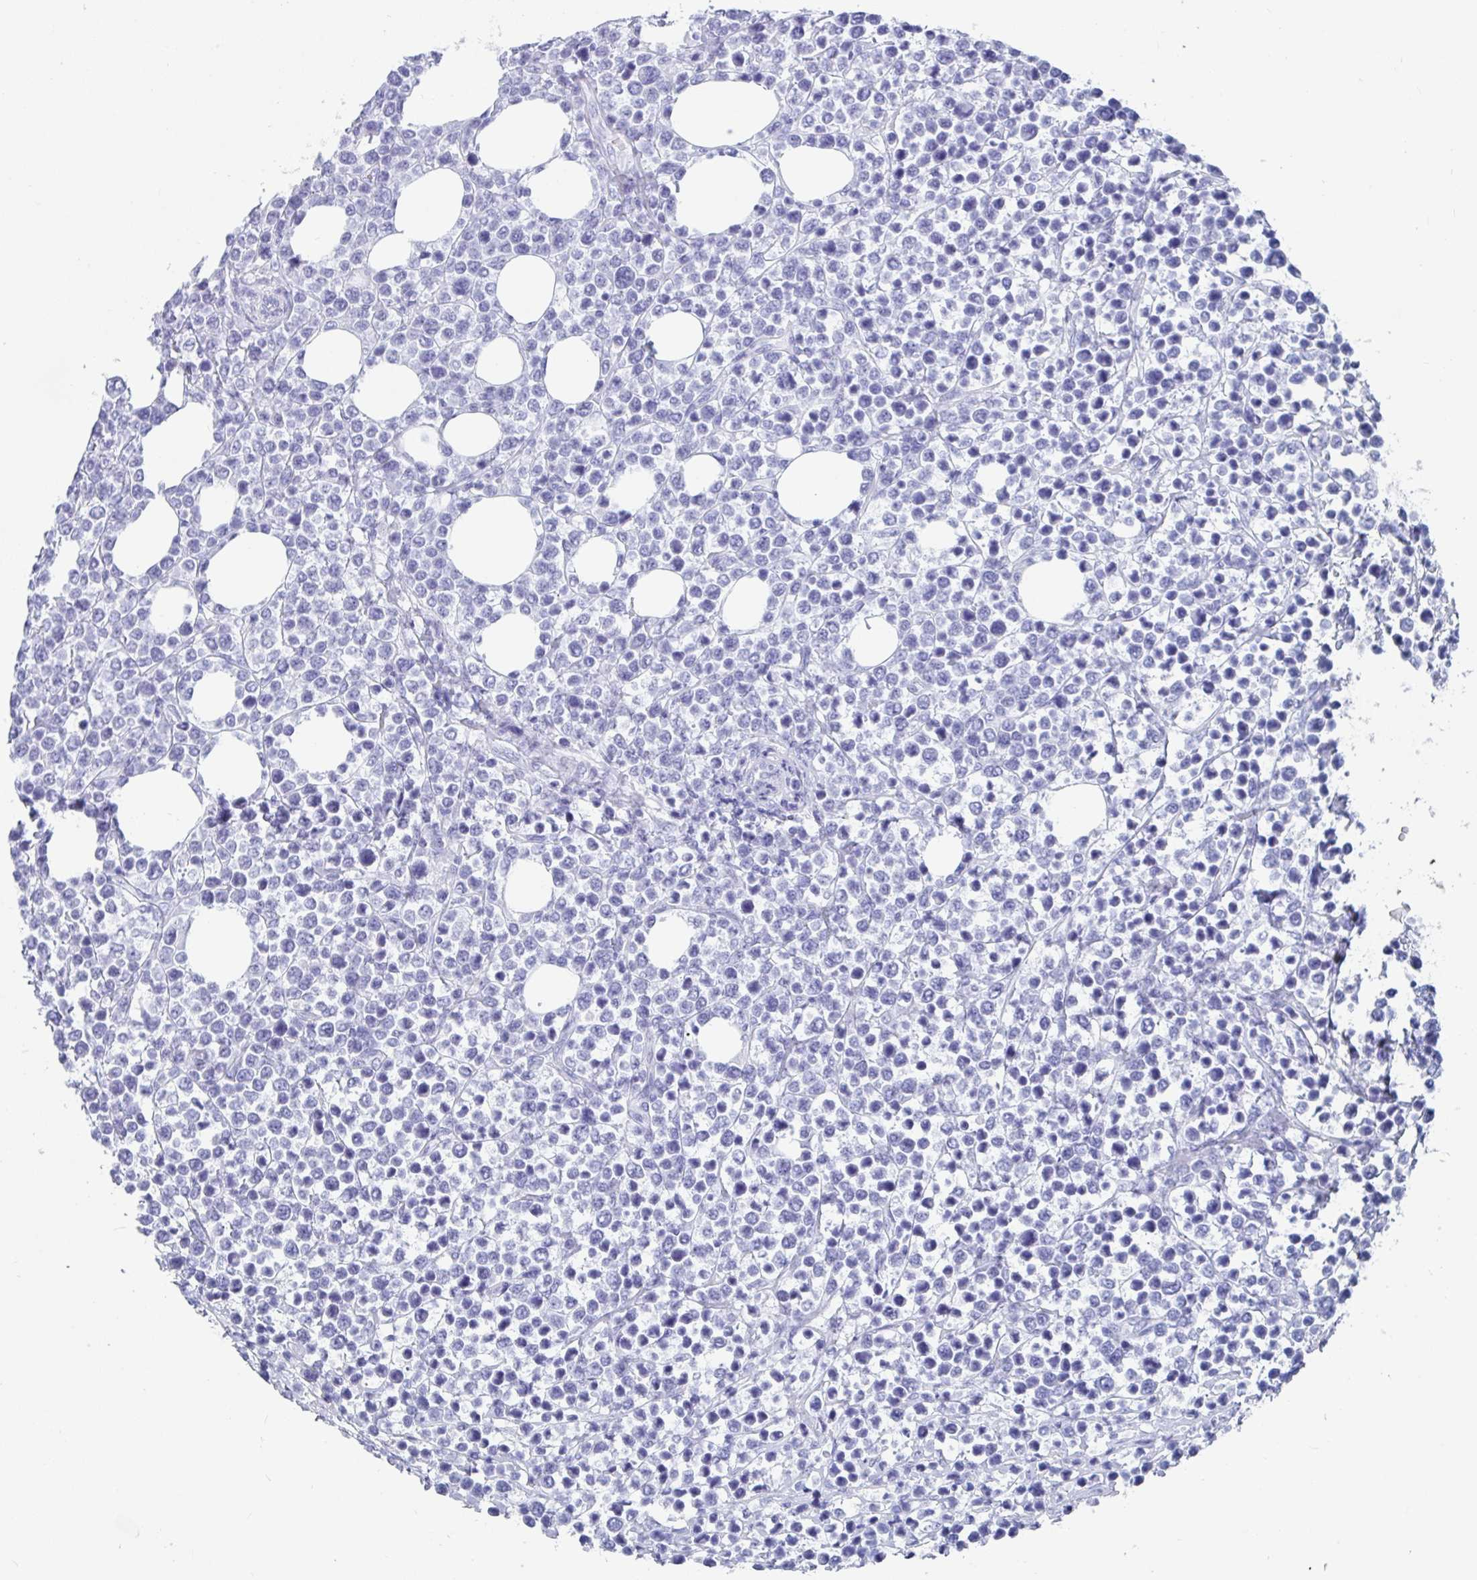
{"staining": {"intensity": "negative", "quantity": "none", "location": "none"}, "tissue": "lymphoma", "cell_type": "Tumor cells", "image_type": "cancer", "snomed": [{"axis": "morphology", "description": "Malignant lymphoma, non-Hodgkin's type, High grade"}, {"axis": "topography", "description": "Soft tissue"}], "caption": "An image of human lymphoma is negative for staining in tumor cells.", "gene": "GKN2", "patient": {"sex": "female", "age": 56}}